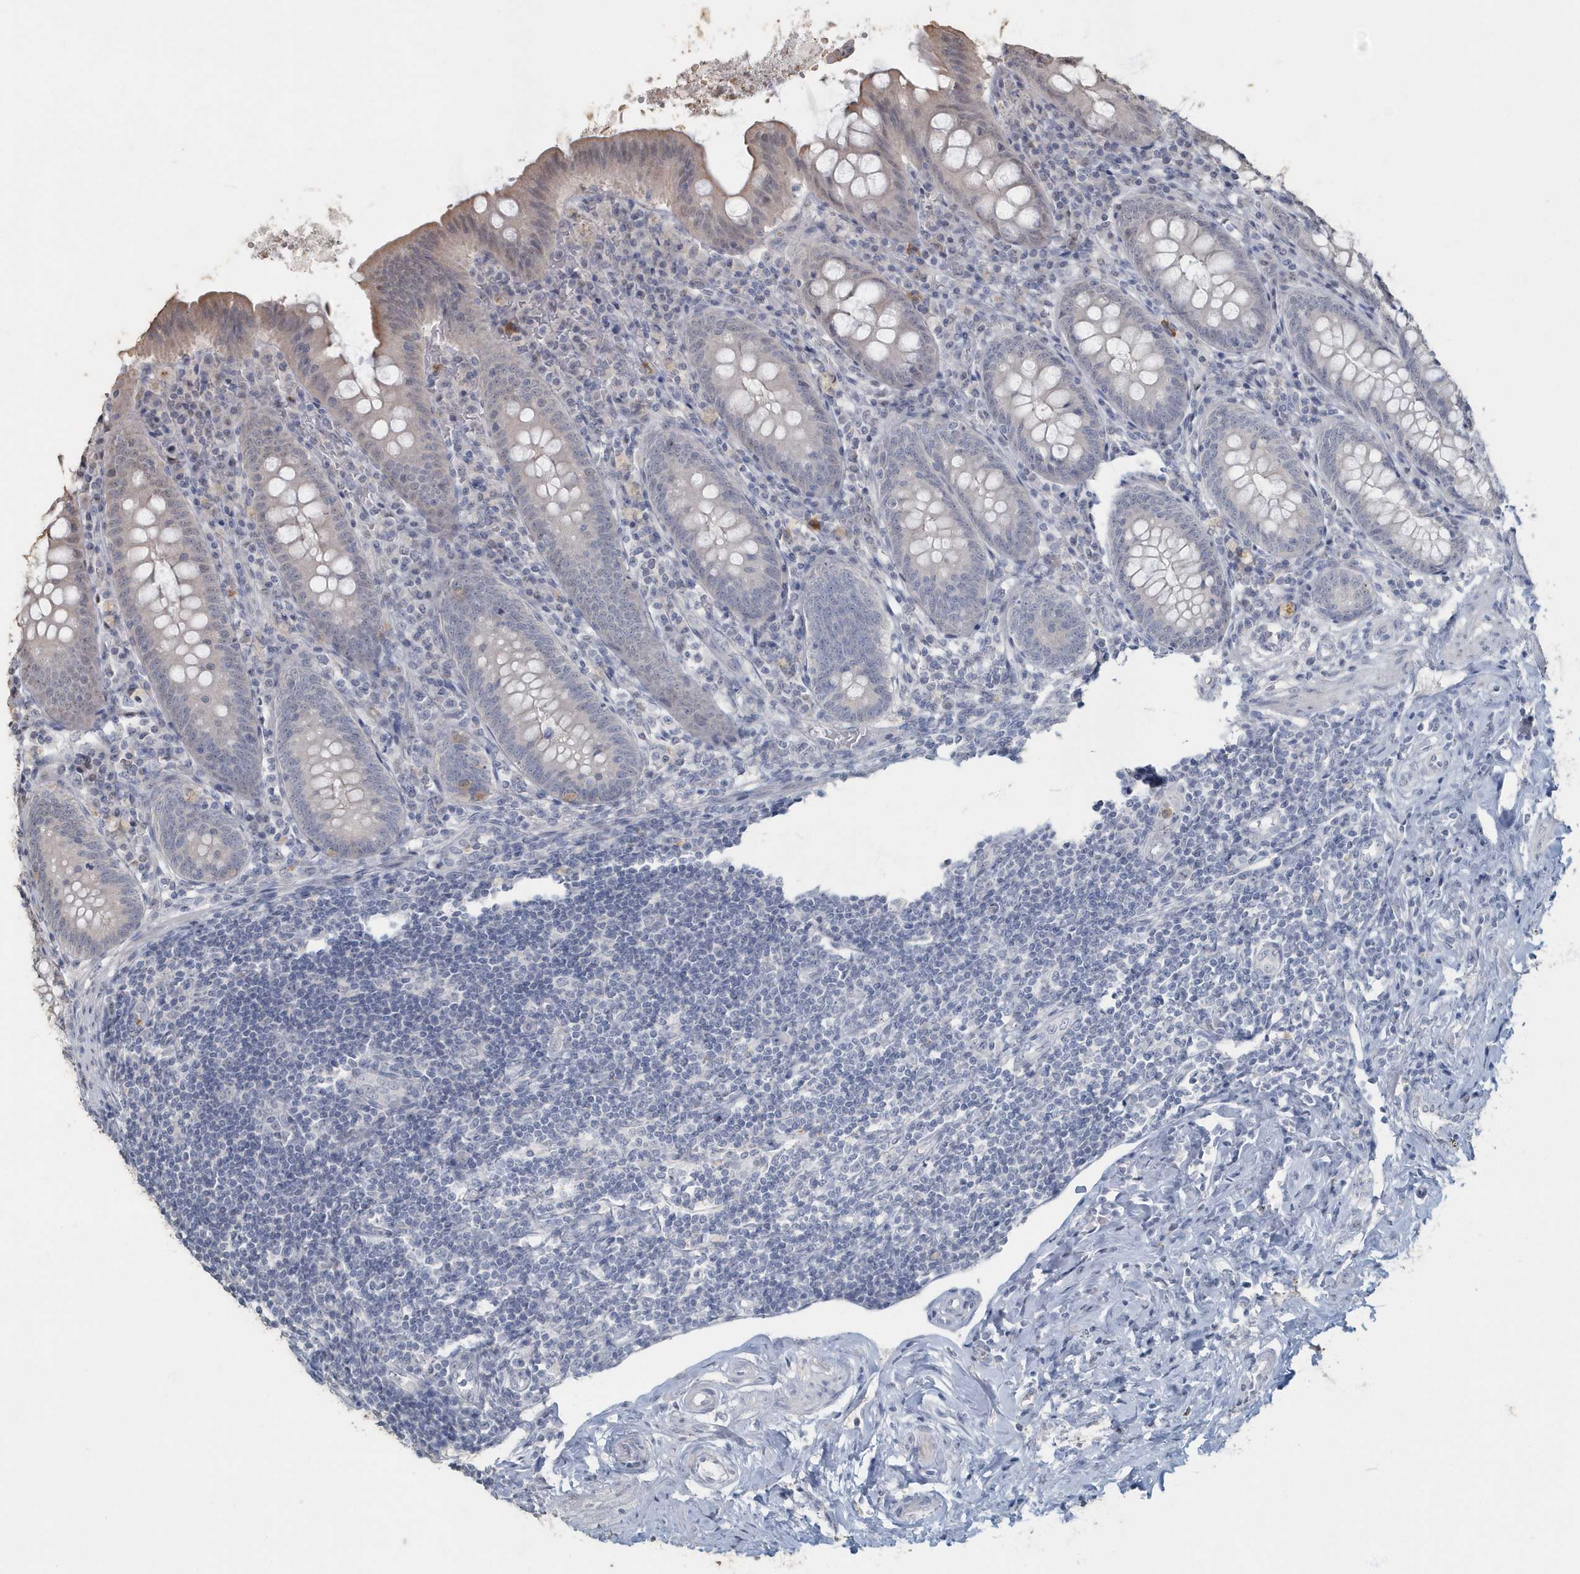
{"staining": {"intensity": "weak", "quantity": "25%-75%", "location": "cytoplasmic/membranous"}, "tissue": "appendix", "cell_type": "Glandular cells", "image_type": "normal", "snomed": [{"axis": "morphology", "description": "Normal tissue, NOS"}, {"axis": "topography", "description": "Appendix"}], "caption": "Brown immunohistochemical staining in unremarkable human appendix demonstrates weak cytoplasmic/membranous staining in about 25%-75% of glandular cells. The staining was performed using DAB to visualize the protein expression in brown, while the nuclei were stained in blue with hematoxylin (Magnification: 20x).", "gene": "MYOT", "patient": {"sex": "female", "age": 54}}